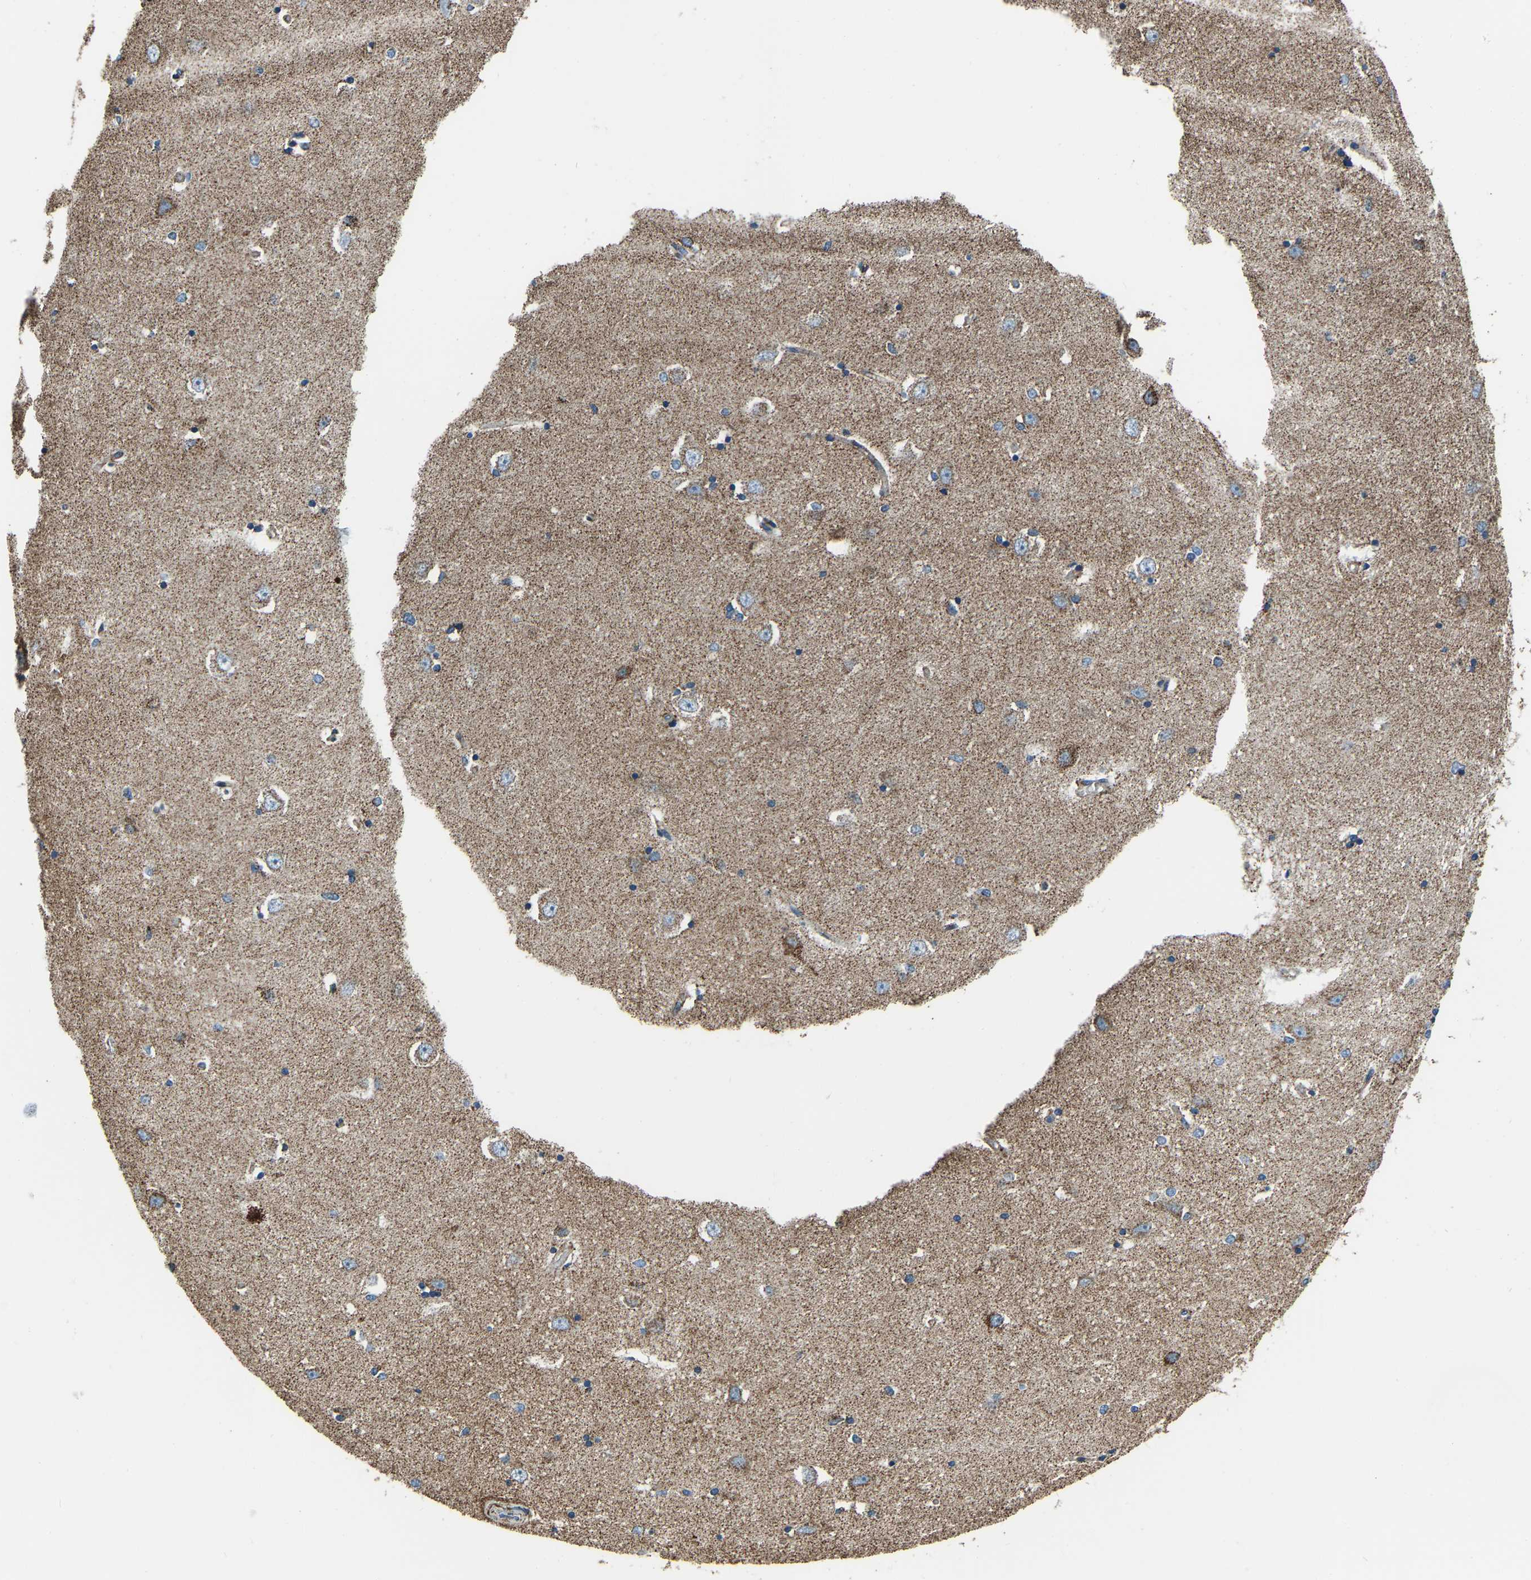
{"staining": {"intensity": "moderate", "quantity": "25%-75%", "location": "cytoplasmic/membranous"}, "tissue": "hippocampus", "cell_type": "Glial cells", "image_type": "normal", "snomed": [{"axis": "morphology", "description": "Normal tissue, NOS"}, {"axis": "topography", "description": "Hippocampus"}], "caption": "Unremarkable hippocampus displays moderate cytoplasmic/membranous expression in about 25%-75% of glial cells, visualized by immunohistochemistry. (DAB IHC, brown staining for protein, blue staining for nuclei).", "gene": "RBM33", "patient": {"sex": "male", "age": 45}}